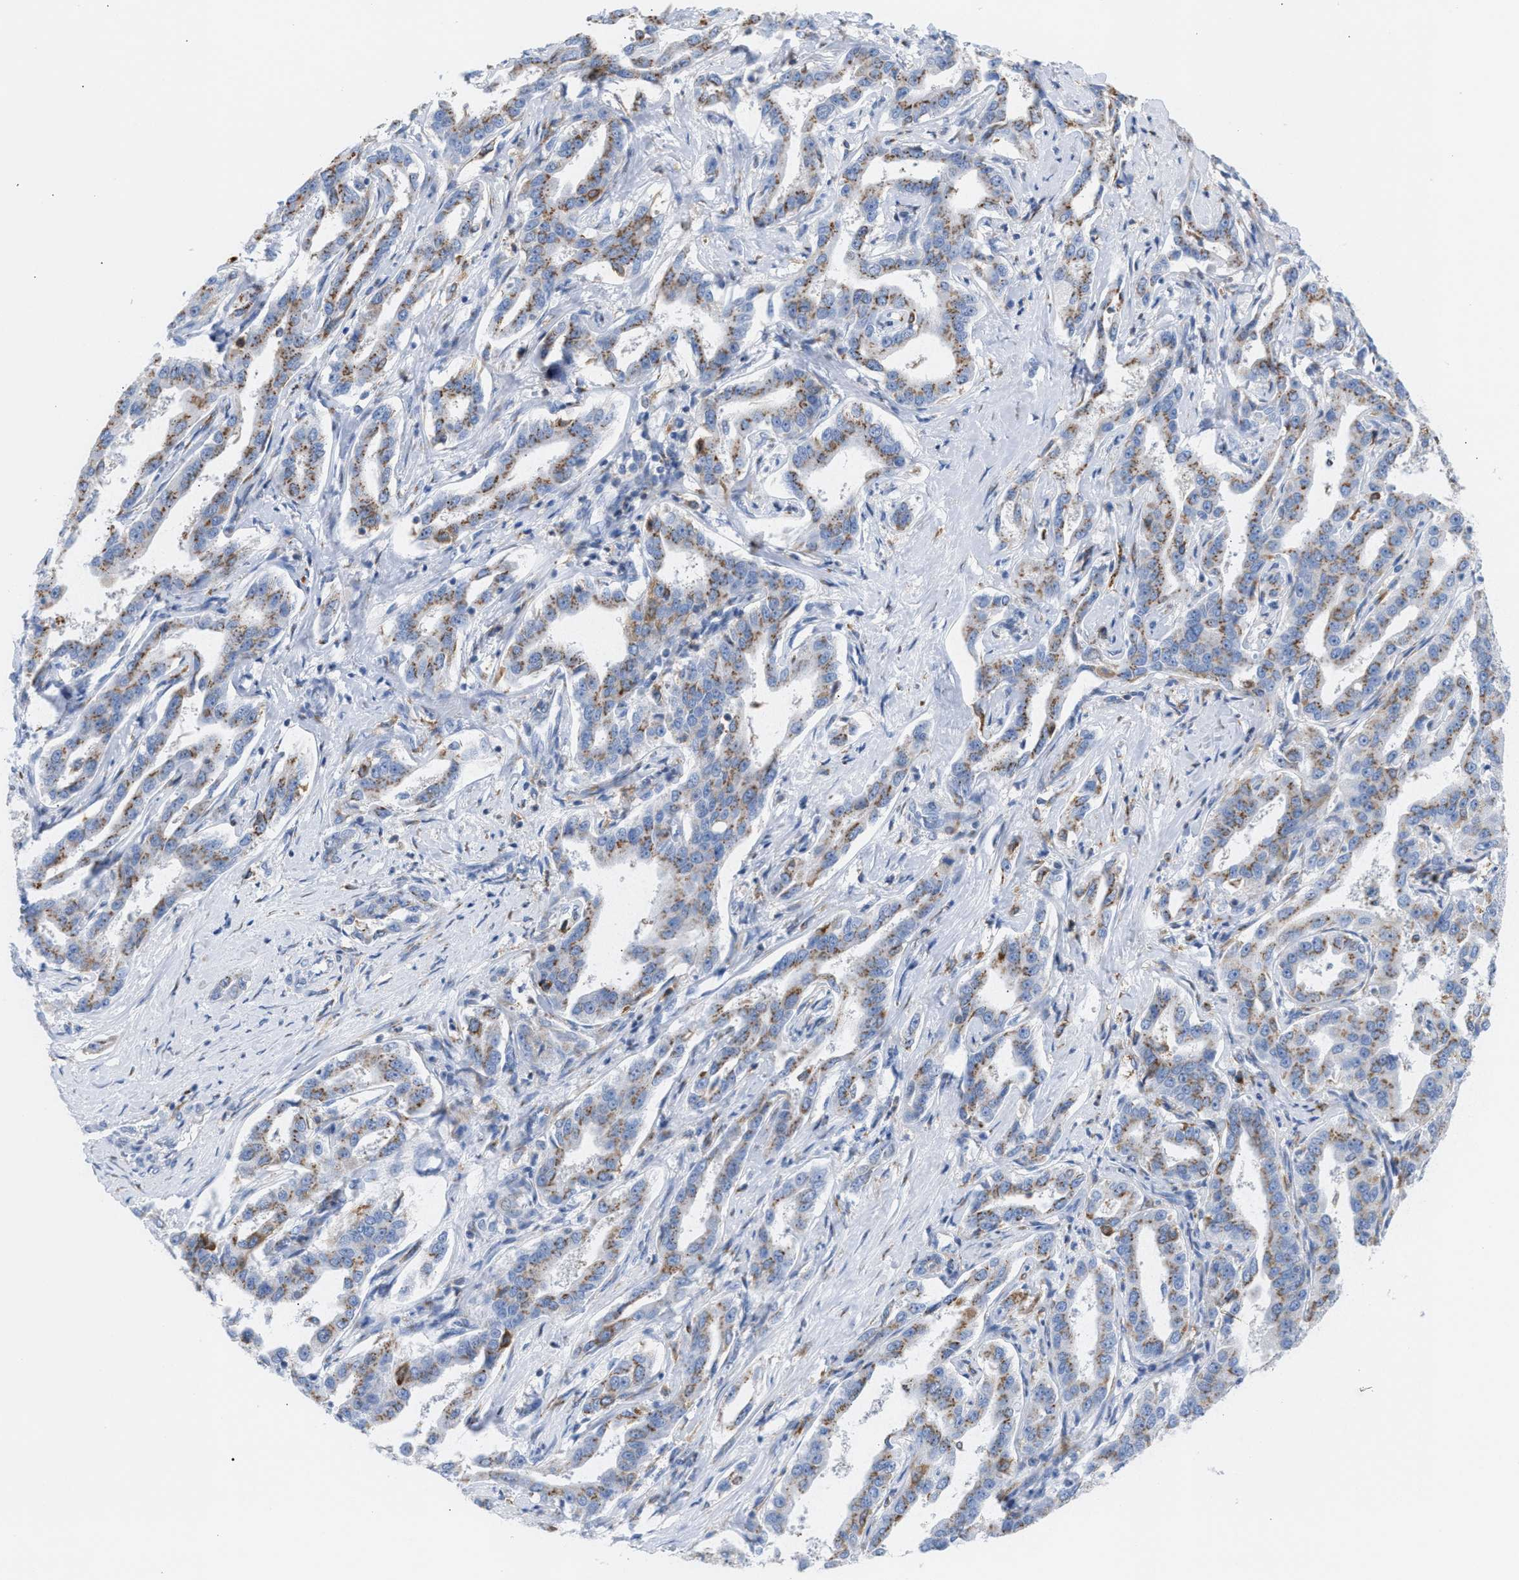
{"staining": {"intensity": "moderate", "quantity": ">75%", "location": "cytoplasmic/membranous"}, "tissue": "liver cancer", "cell_type": "Tumor cells", "image_type": "cancer", "snomed": [{"axis": "morphology", "description": "Cholangiocarcinoma"}, {"axis": "topography", "description": "Liver"}], "caption": "A brown stain highlights moderate cytoplasmic/membranous expression of a protein in liver cancer (cholangiocarcinoma) tumor cells.", "gene": "TACC3", "patient": {"sex": "male", "age": 59}}